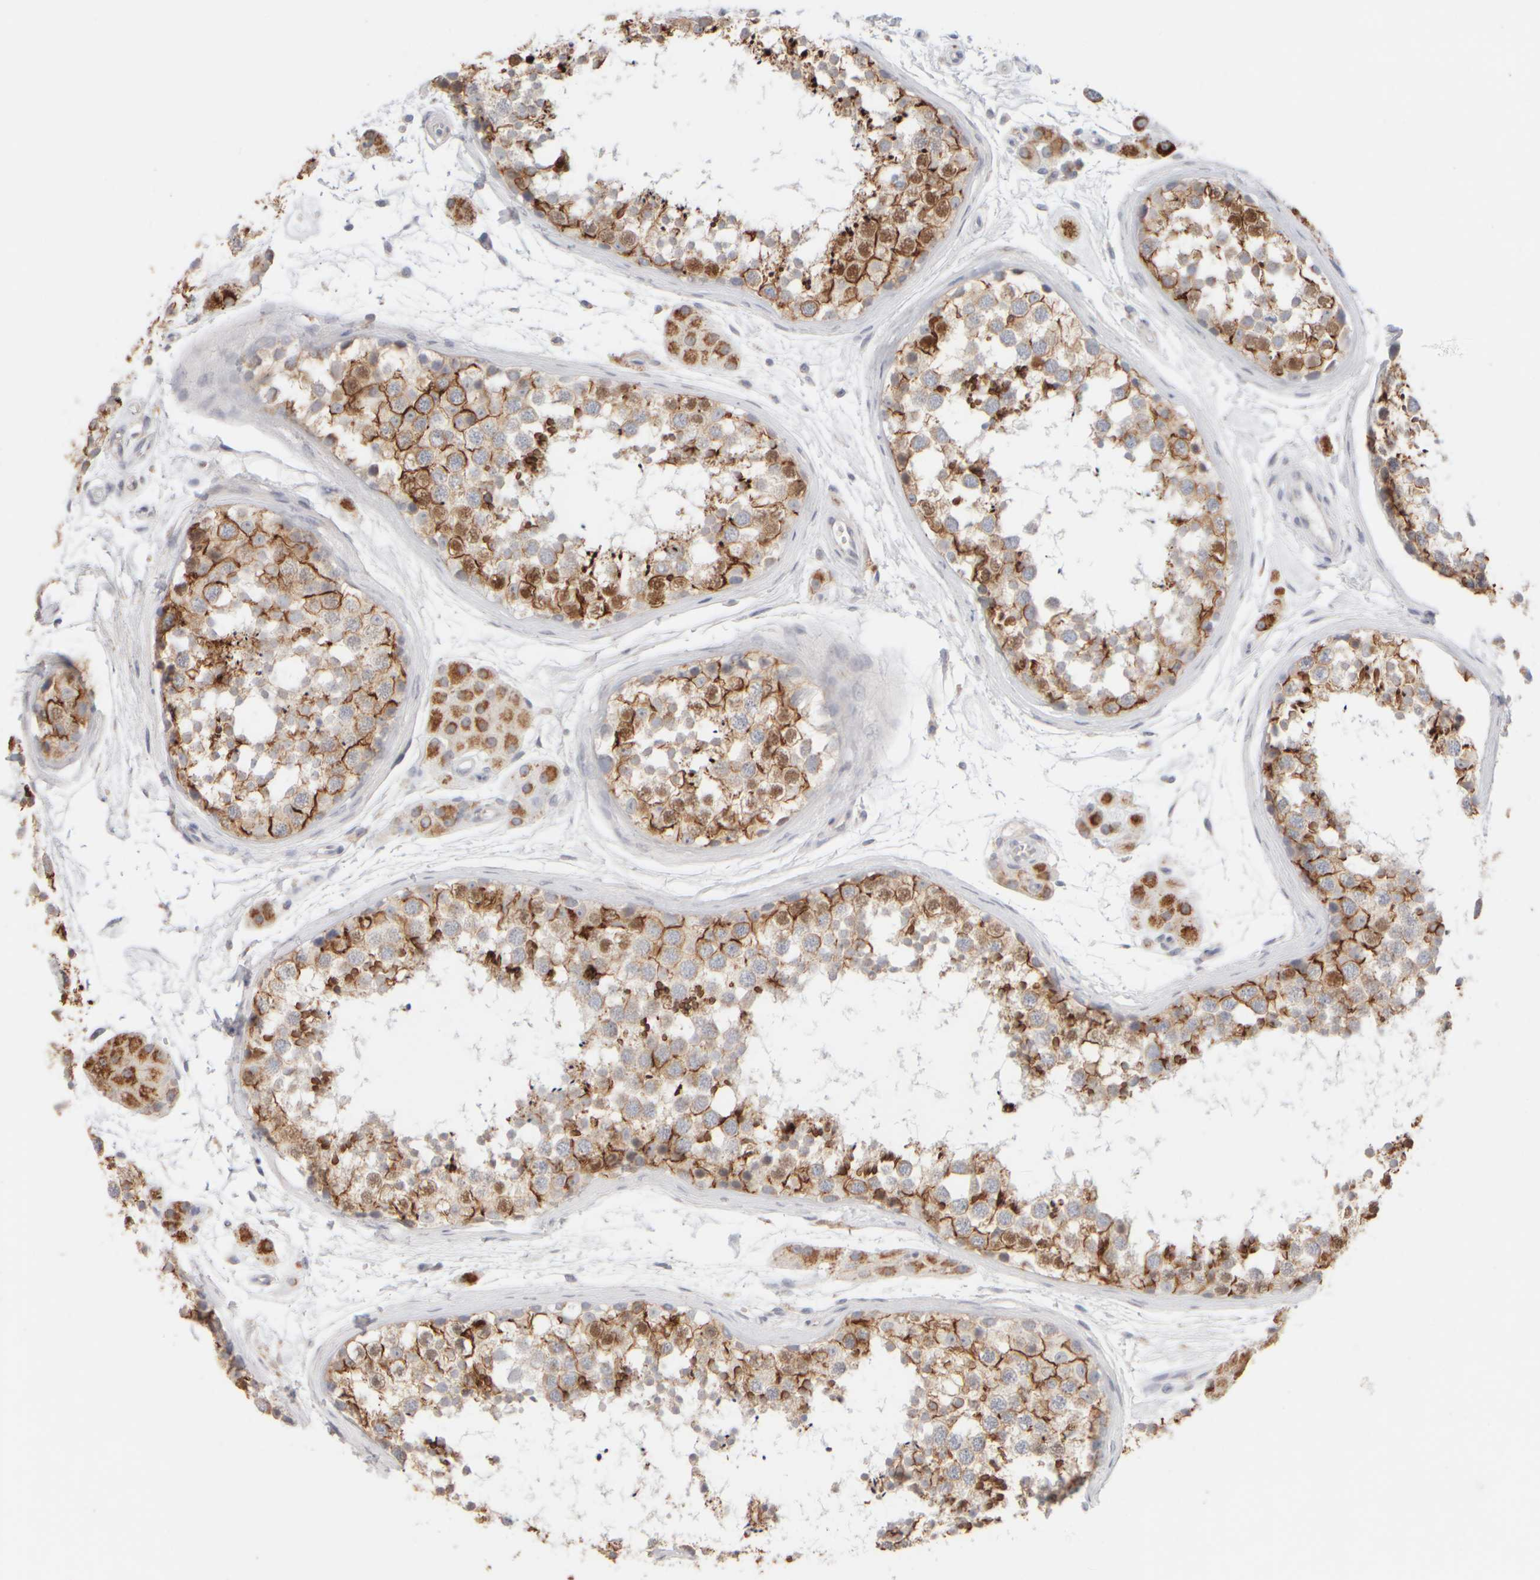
{"staining": {"intensity": "moderate", "quantity": ">75%", "location": "cytoplasmic/membranous,nuclear"}, "tissue": "testis", "cell_type": "Cells in seminiferous ducts", "image_type": "normal", "snomed": [{"axis": "morphology", "description": "Normal tissue, NOS"}, {"axis": "topography", "description": "Testis"}], "caption": "An image of testis stained for a protein displays moderate cytoplasmic/membranous,nuclear brown staining in cells in seminiferous ducts.", "gene": "ZNF112", "patient": {"sex": "male", "age": 56}}